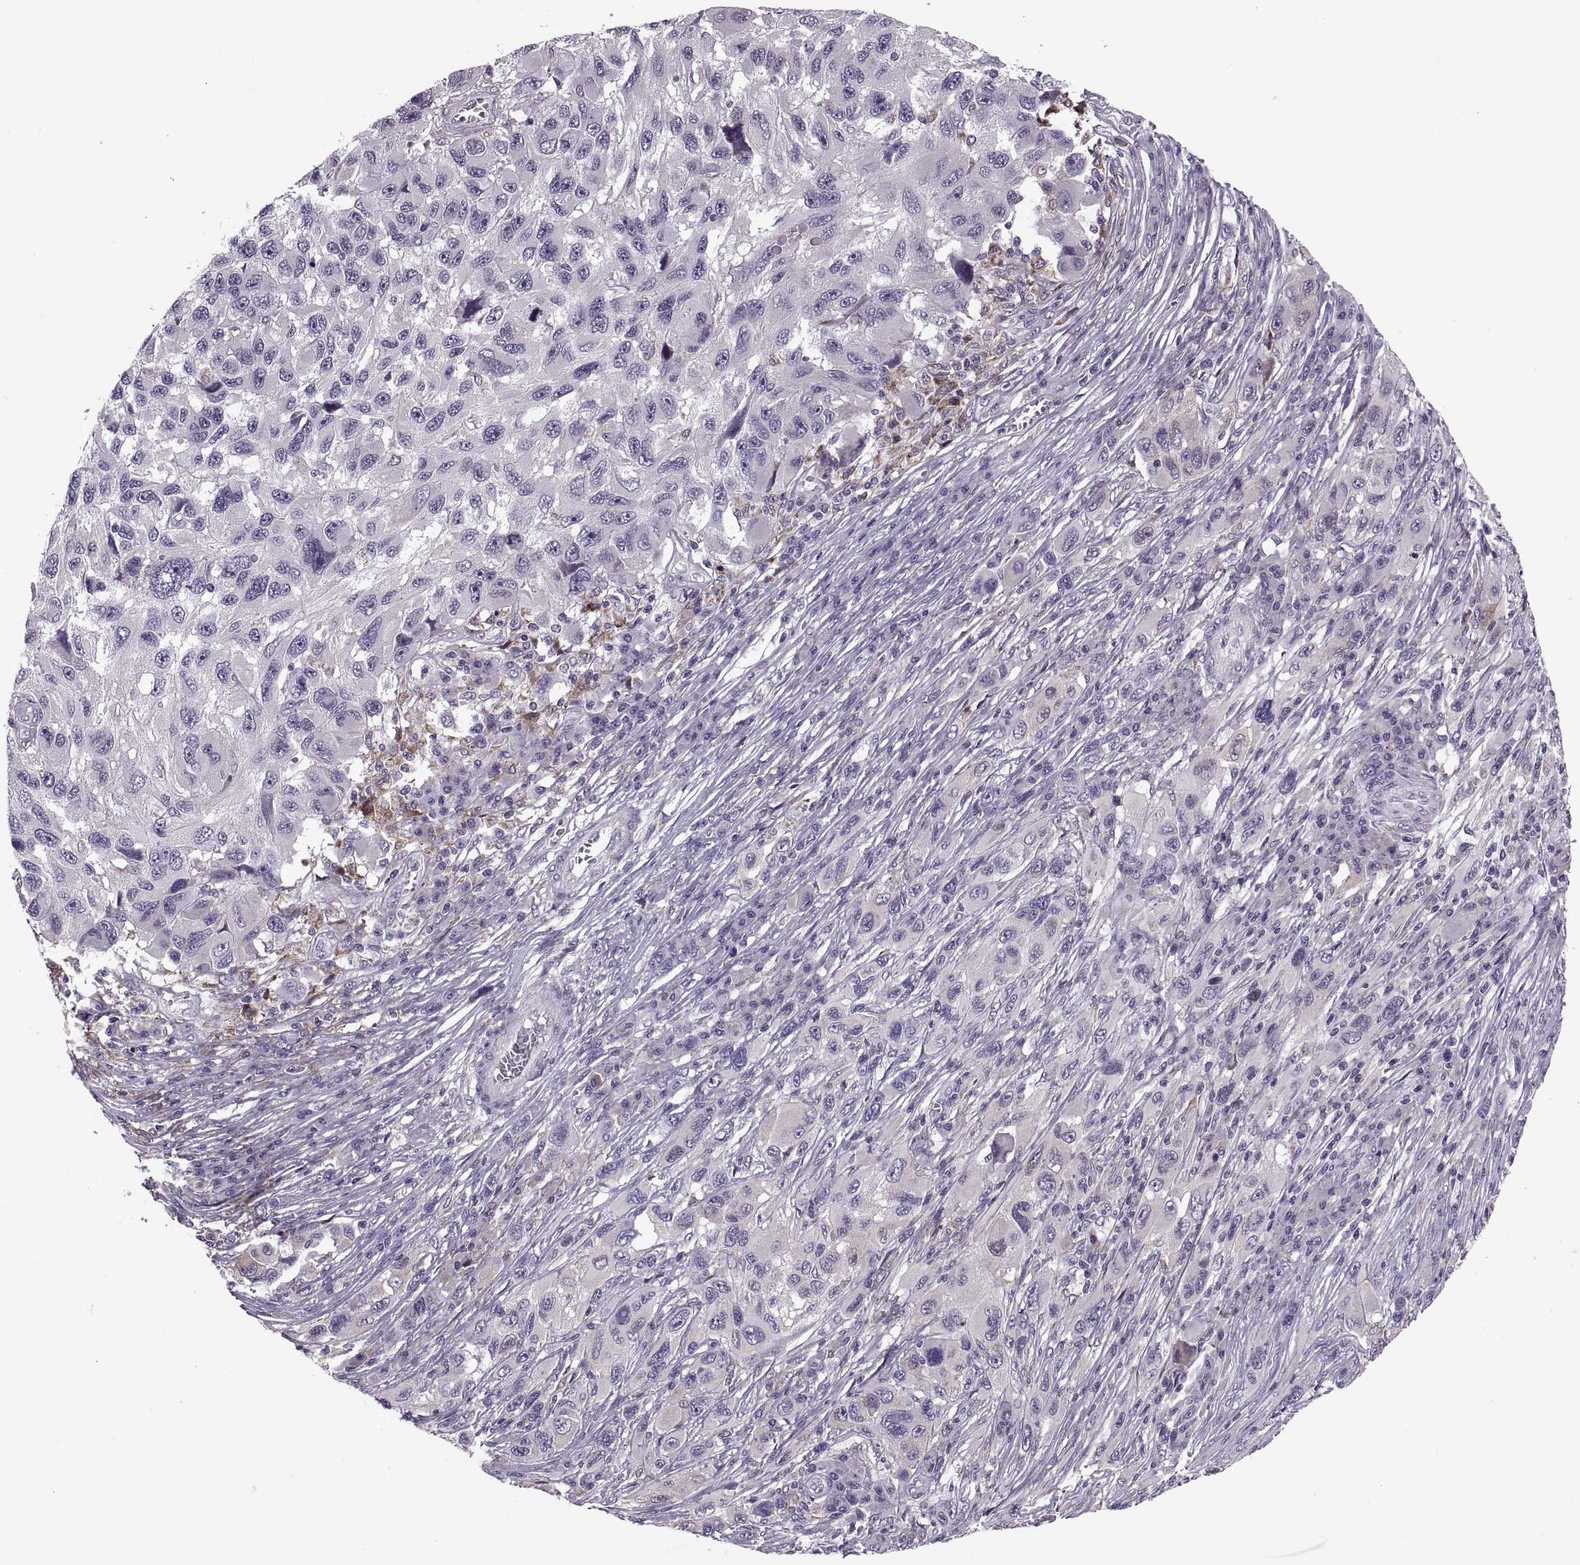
{"staining": {"intensity": "negative", "quantity": "none", "location": "none"}, "tissue": "melanoma", "cell_type": "Tumor cells", "image_type": "cancer", "snomed": [{"axis": "morphology", "description": "Malignant melanoma, NOS"}, {"axis": "topography", "description": "Skin"}], "caption": "Malignant melanoma stained for a protein using immunohistochemistry (IHC) shows no staining tumor cells.", "gene": "LETM2", "patient": {"sex": "male", "age": 53}}